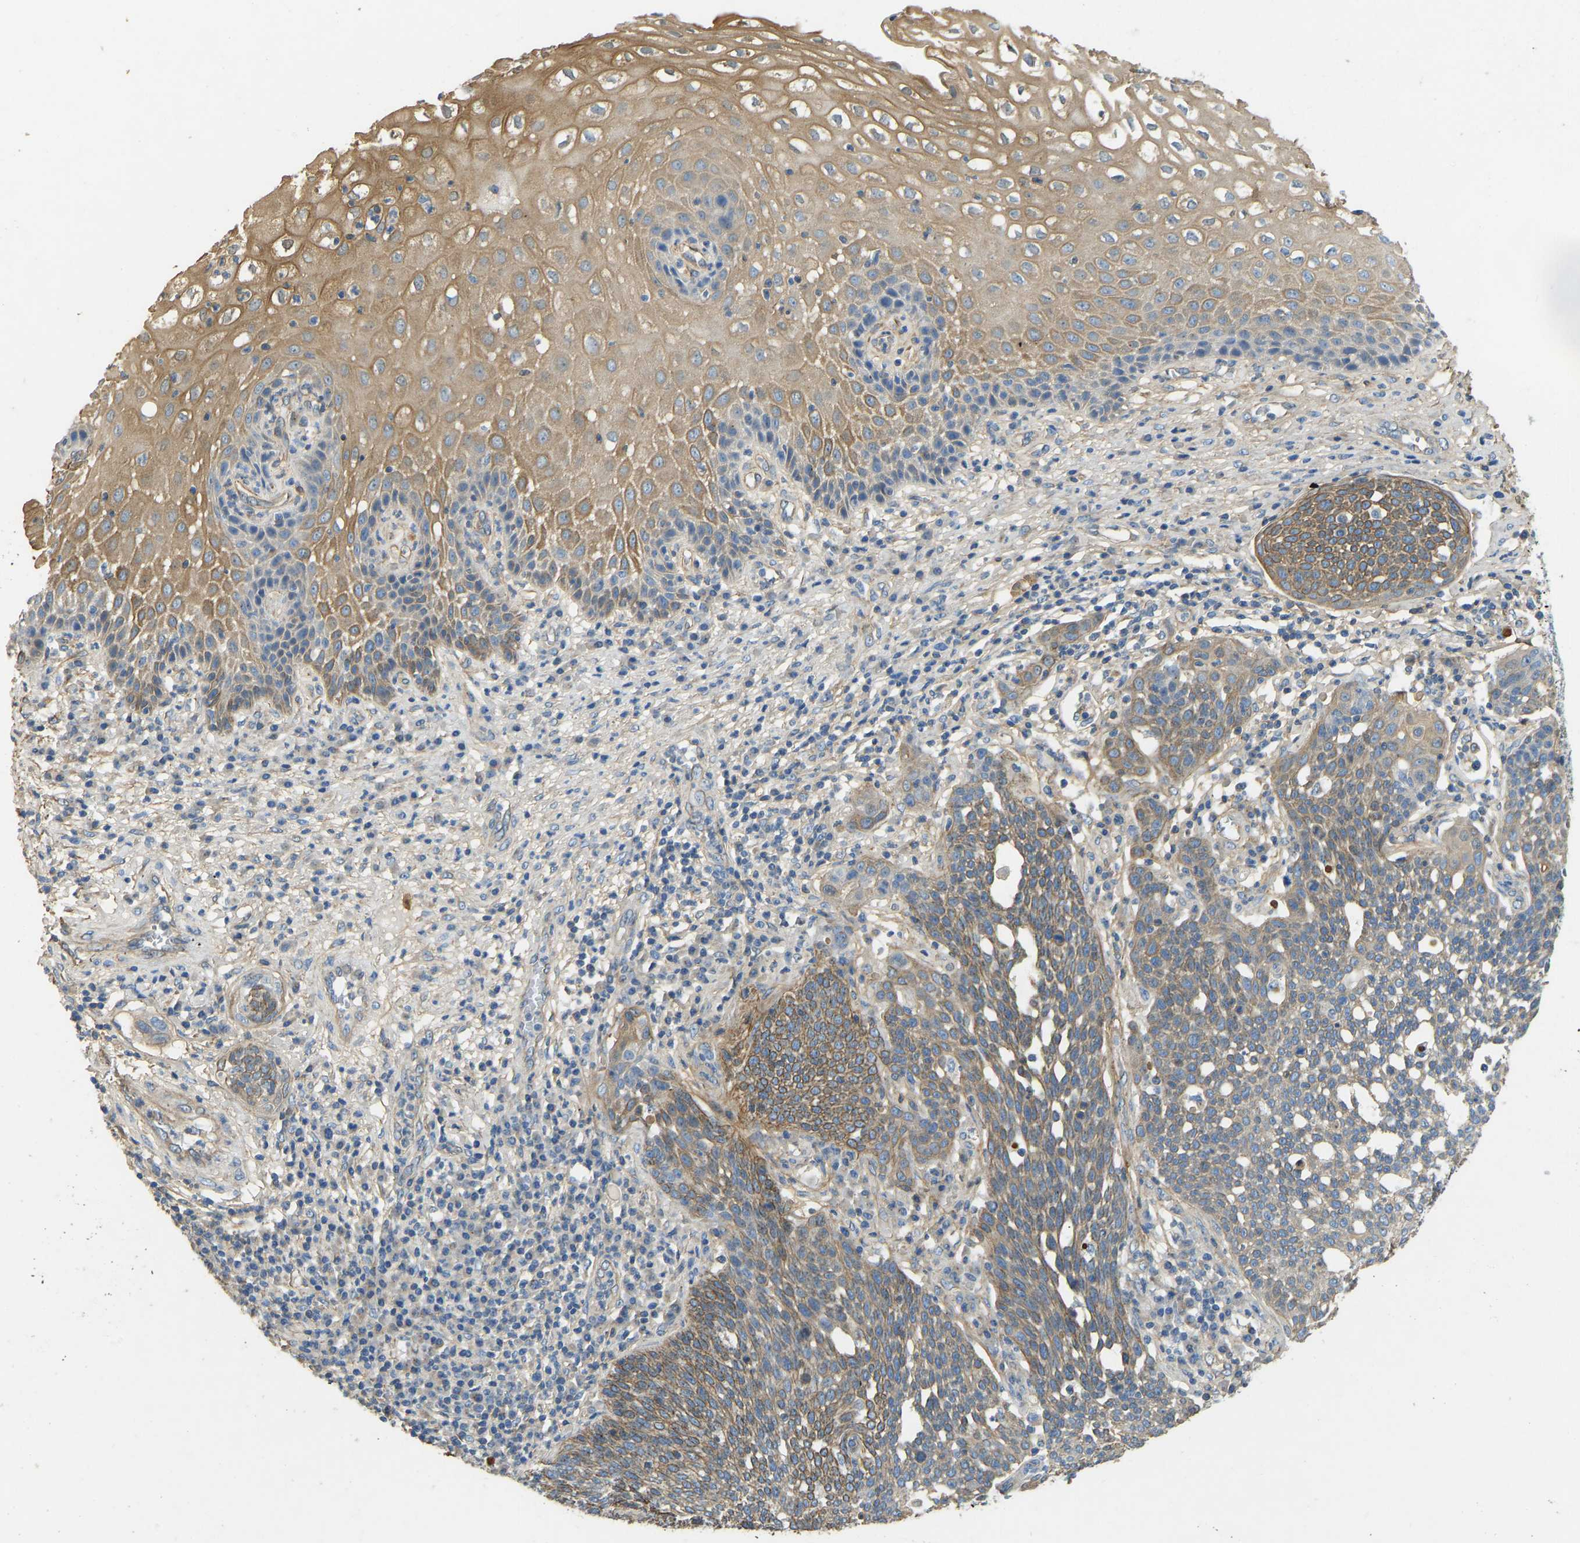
{"staining": {"intensity": "moderate", "quantity": "25%-75%", "location": "cytoplasmic/membranous"}, "tissue": "cervical cancer", "cell_type": "Tumor cells", "image_type": "cancer", "snomed": [{"axis": "morphology", "description": "Squamous cell carcinoma, NOS"}, {"axis": "topography", "description": "Cervix"}], "caption": "Cervical squamous cell carcinoma stained with IHC demonstrates moderate cytoplasmic/membranous expression in about 25%-75% of tumor cells.", "gene": "TECTA", "patient": {"sex": "female", "age": 34}}